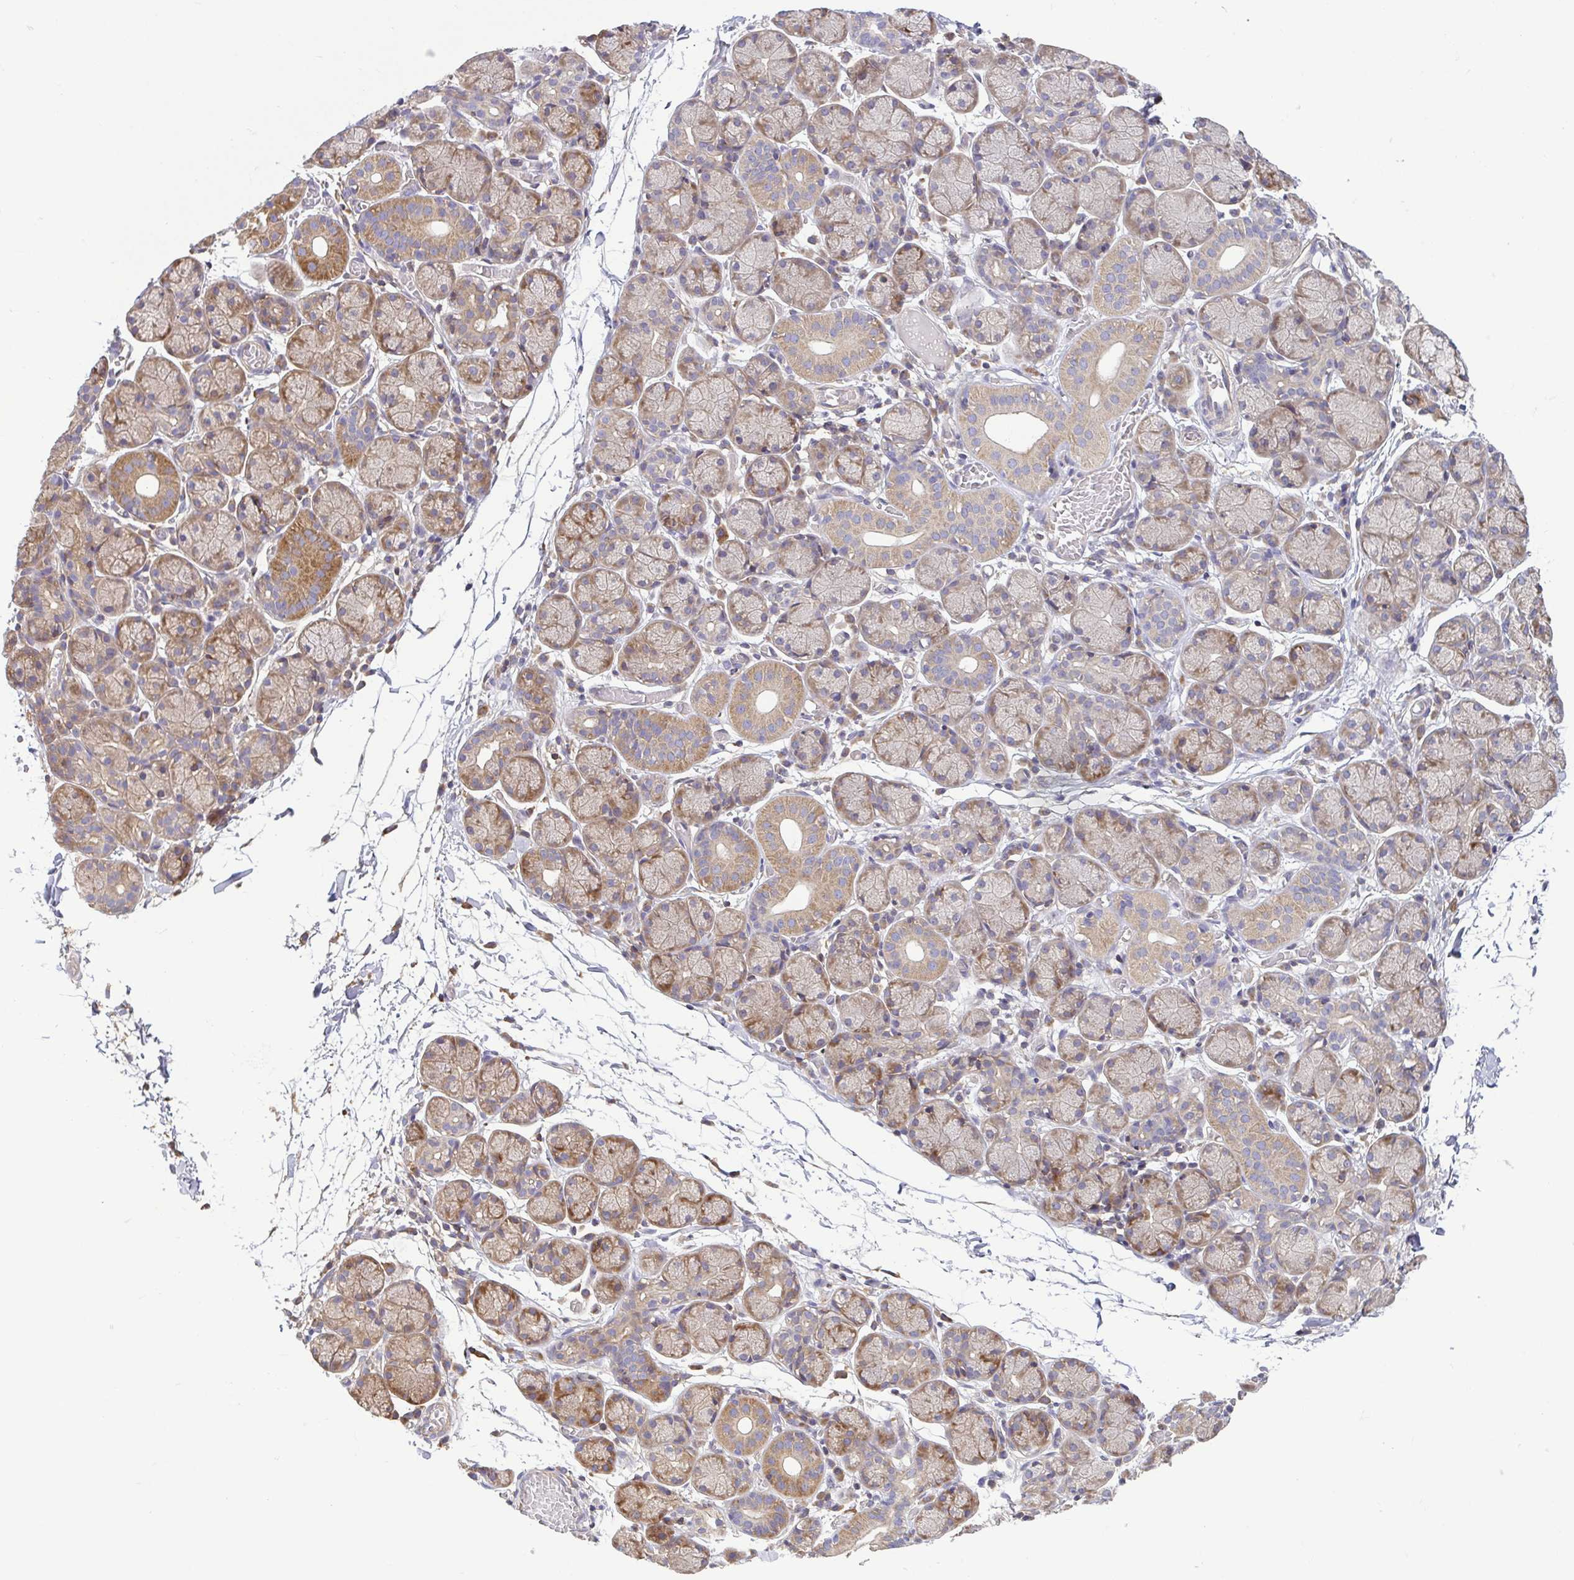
{"staining": {"intensity": "moderate", "quantity": "25%-75%", "location": "cytoplasmic/membranous"}, "tissue": "salivary gland", "cell_type": "Glandular cells", "image_type": "normal", "snomed": [{"axis": "morphology", "description": "Normal tissue, NOS"}, {"axis": "topography", "description": "Salivary gland"}], "caption": "DAB (3,3'-diaminobenzidine) immunohistochemical staining of normal human salivary gland reveals moderate cytoplasmic/membranous protein positivity in approximately 25%-75% of glandular cells.", "gene": "LMF2", "patient": {"sex": "female", "age": 24}}